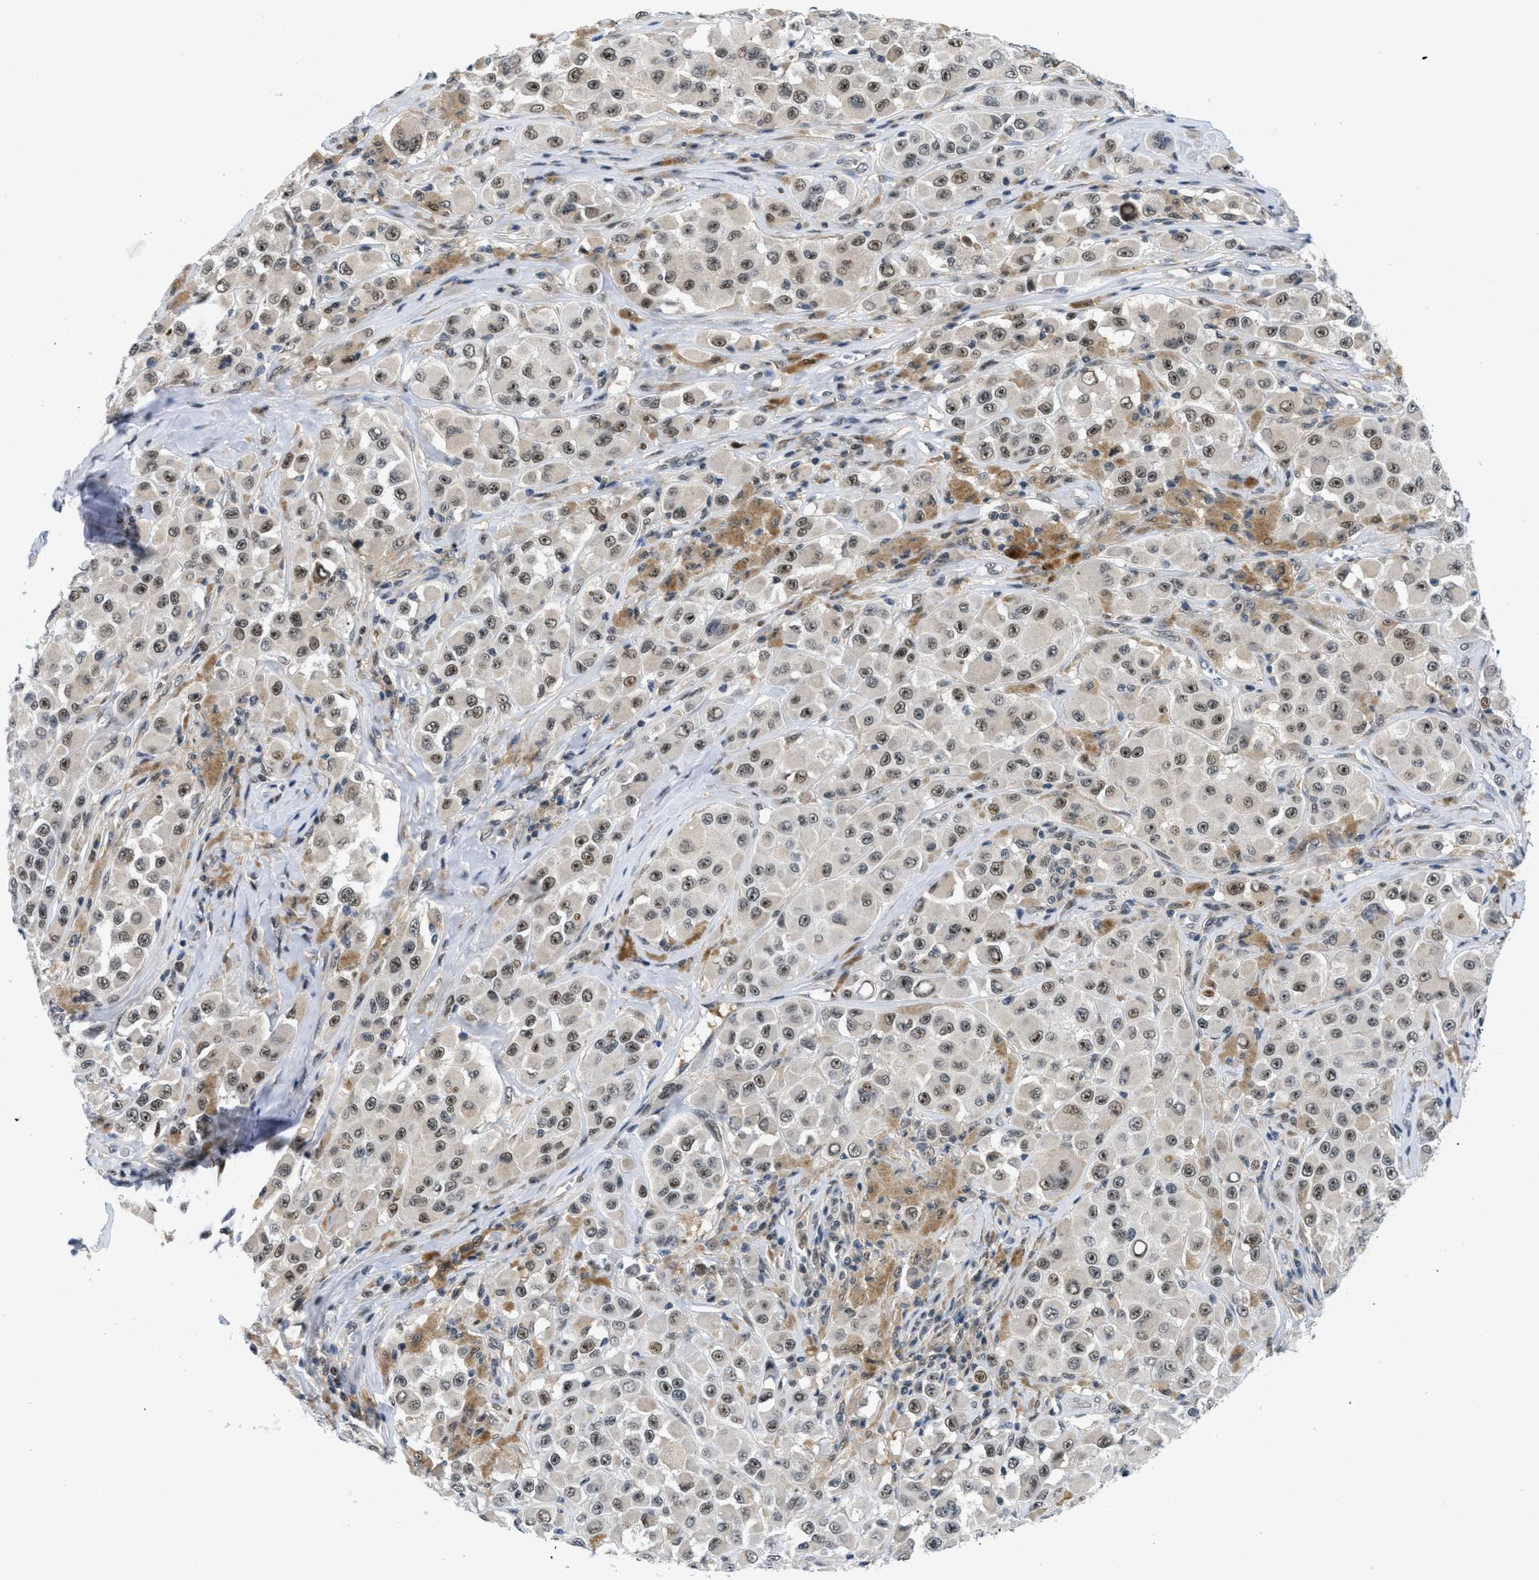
{"staining": {"intensity": "moderate", "quantity": ">75%", "location": "nuclear"}, "tissue": "melanoma", "cell_type": "Tumor cells", "image_type": "cancer", "snomed": [{"axis": "morphology", "description": "Malignant melanoma, NOS"}, {"axis": "topography", "description": "Skin"}], "caption": "Tumor cells show moderate nuclear expression in approximately >75% of cells in melanoma. (DAB (3,3'-diaminobenzidine) = brown stain, brightfield microscopy at high magnification).", "gene": "SLC29A2", "patient": {"sex": "male", "age": 84}}